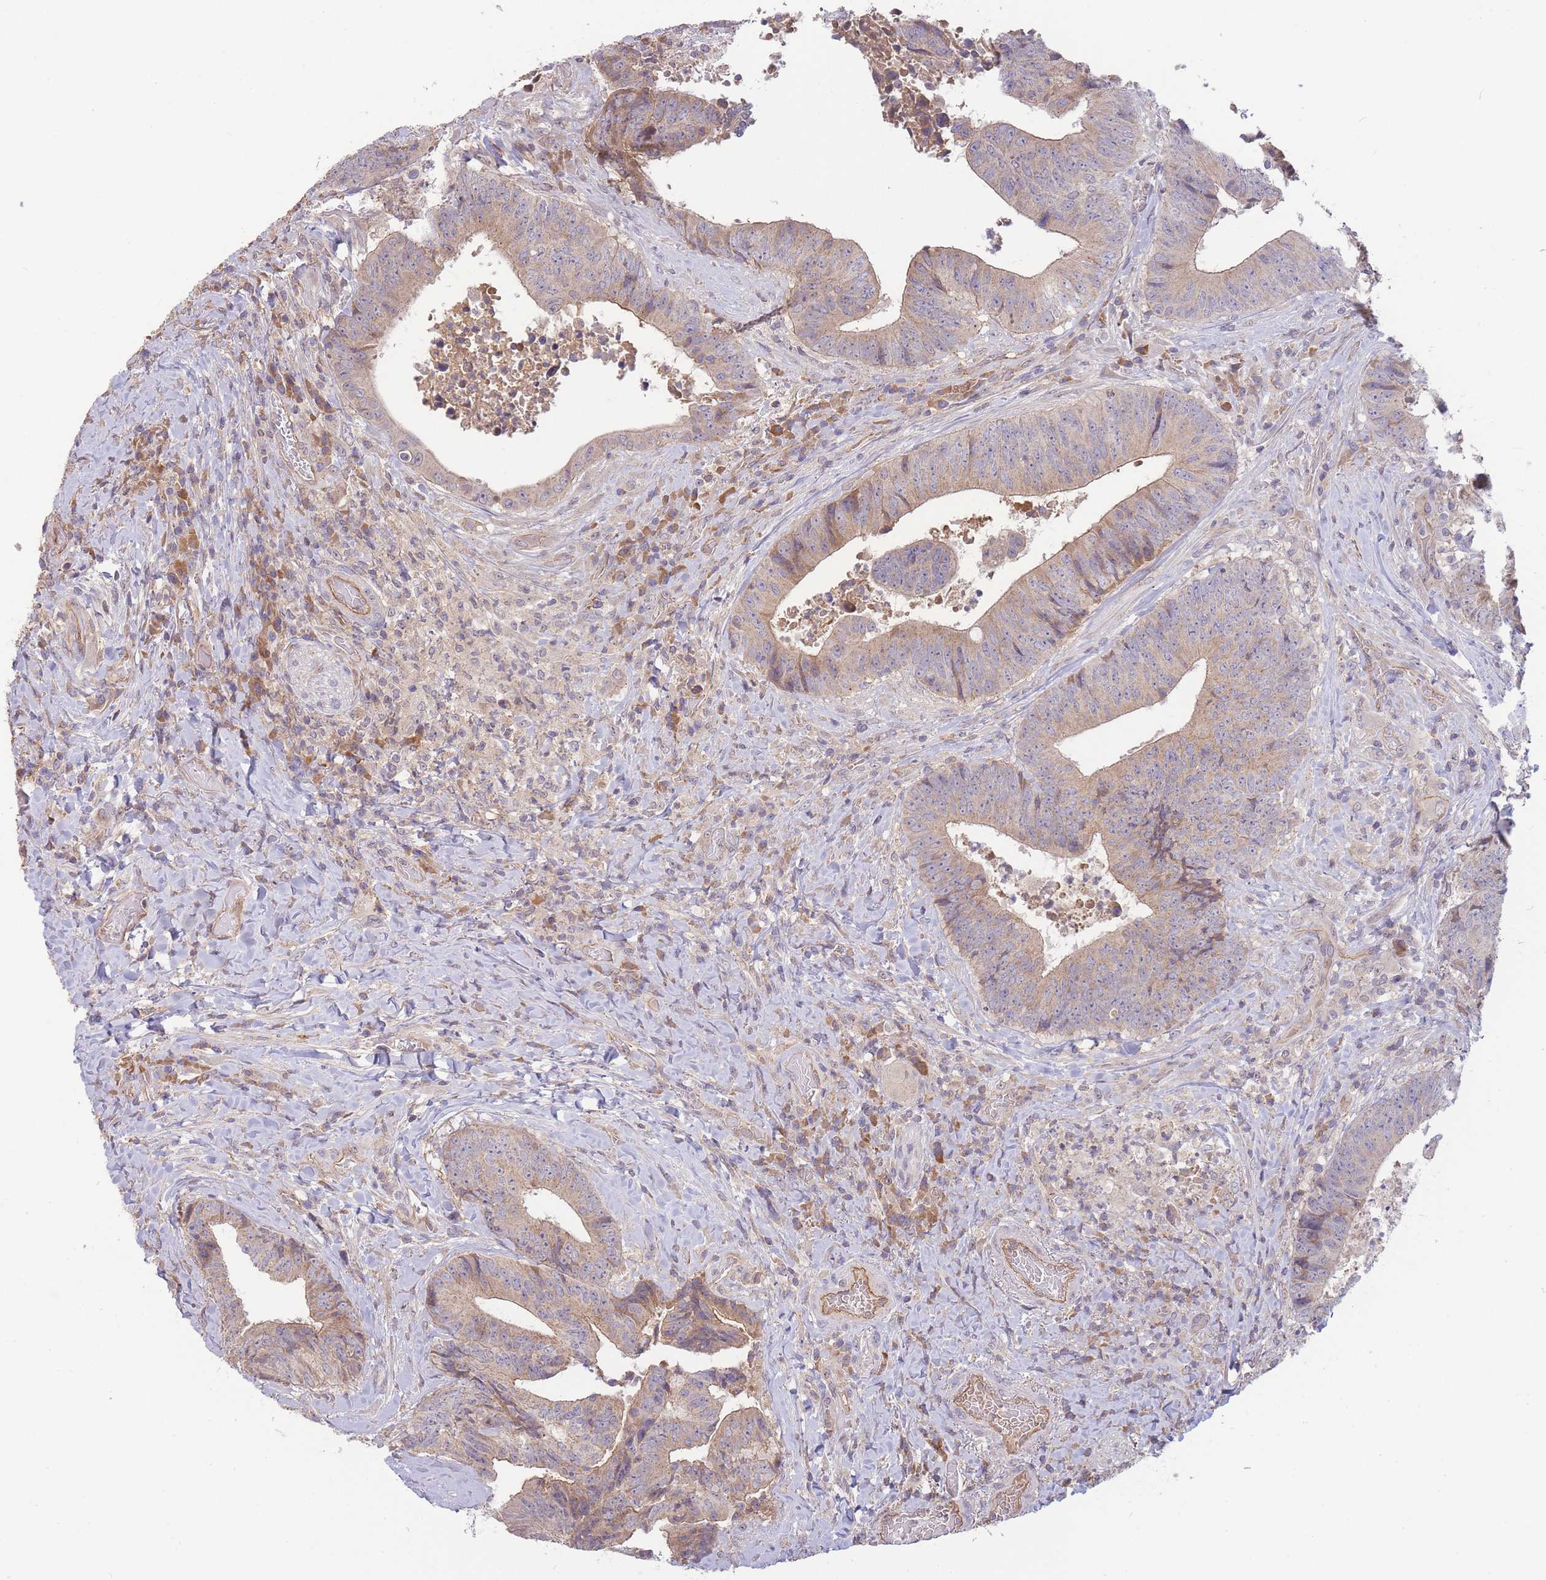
{"staining": {"intensity": "weak", "quantity": "25%-75%", "location": "cytoplasmic/membranous"}, "tissue": "colorectal cancer", "cell_type": "Tumor cells", "image_type": "cancer", "snomed": [{"axis": "morphology", "description": "Adenocarcinoma, NOS"}, {"axis": "topography", "description": "Rectum"}], "caption": "DAB (3,3'-diaminobenzidine) immunohistochemical staining of colorectal cancer displays weak cytoplasmic/membranous protein staining in approximately 25%-75% of tumor cells. (brown staining indicates protein expression, while blue staining denotes nuclei).", "gene": "NDUFAF5", "patient": {"sex": "male", "age": 72}}